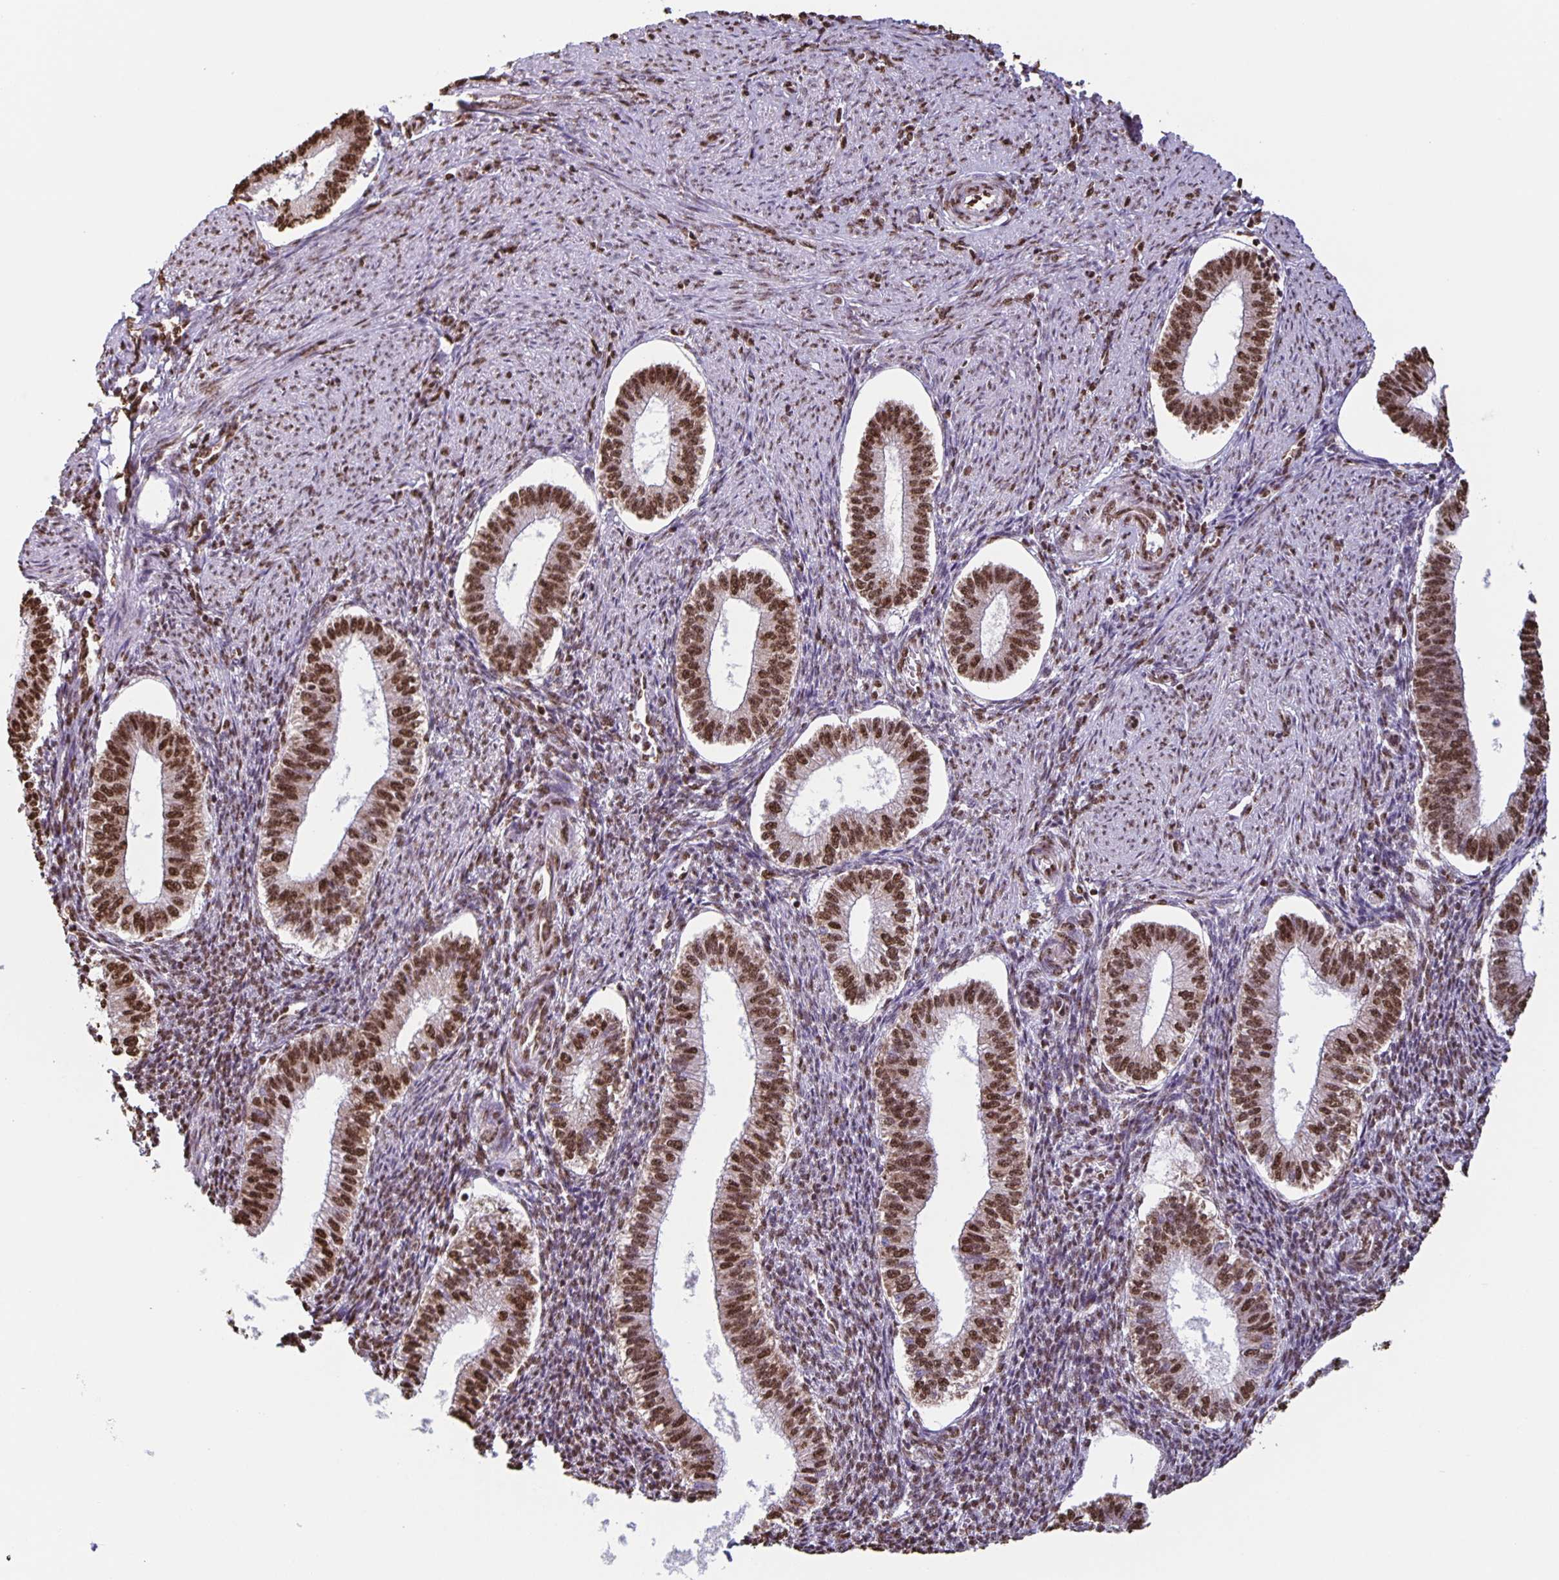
{"staining": {"intensity": "moderate", "quantity": "25%-75%", "location": "nuclear"}, "tissue": "endometrium", "cell_type": "Cells in endometrial stroma", "image_type": "normal", "snomed": [{"axis": "morphology", "description": "Normal tissue, NOS"}, {"axis": "topography", "description": "Endometrium"}], "caption": "Immunohistochemical staining of unremarkable endometrium displays 25%-75% levels of moderate nuclear protein positivity in approximately 25%-75% of cells in endometrial stroma.", "gene": "DUT", "patient": {"sex": "female", "age": 25}}